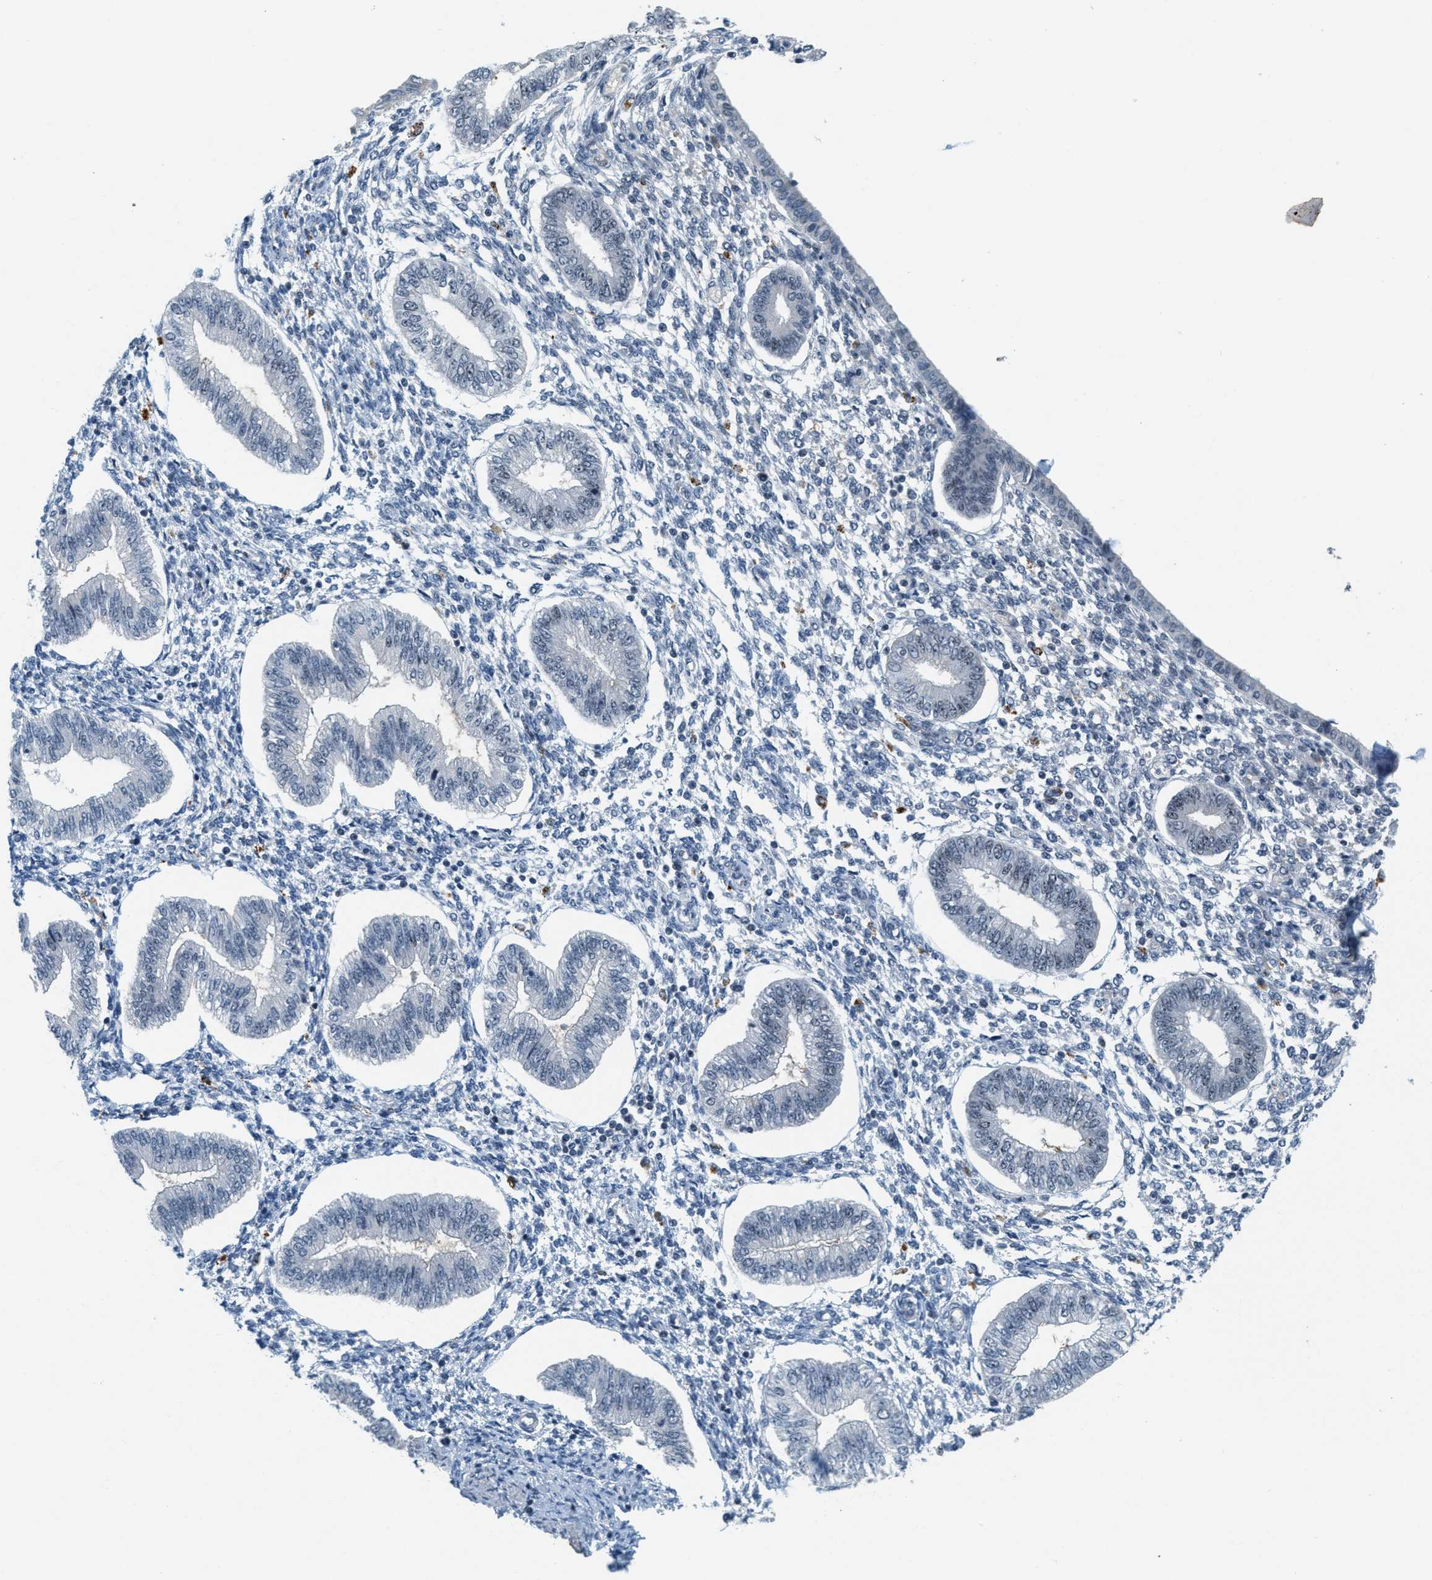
{"staining": {"intensity": "negative", "quantity": "none", "location": "none"}, "tissue": "endometrium", "cell_type": "Cells in endometrial stroma", "image_type": "normal", "snomed": [{"axis": "morphology", "description": "Normal tissue, NOS"}, {"axis": "topography", "description": "Endometrium"}], "caption": "Cells in endometrial stroma are negative for brown protein staining in benign endometrium. Nuclei are stained in blue.", "gene": "DDX47", "patient": {"sex": "female", "age": 50}}